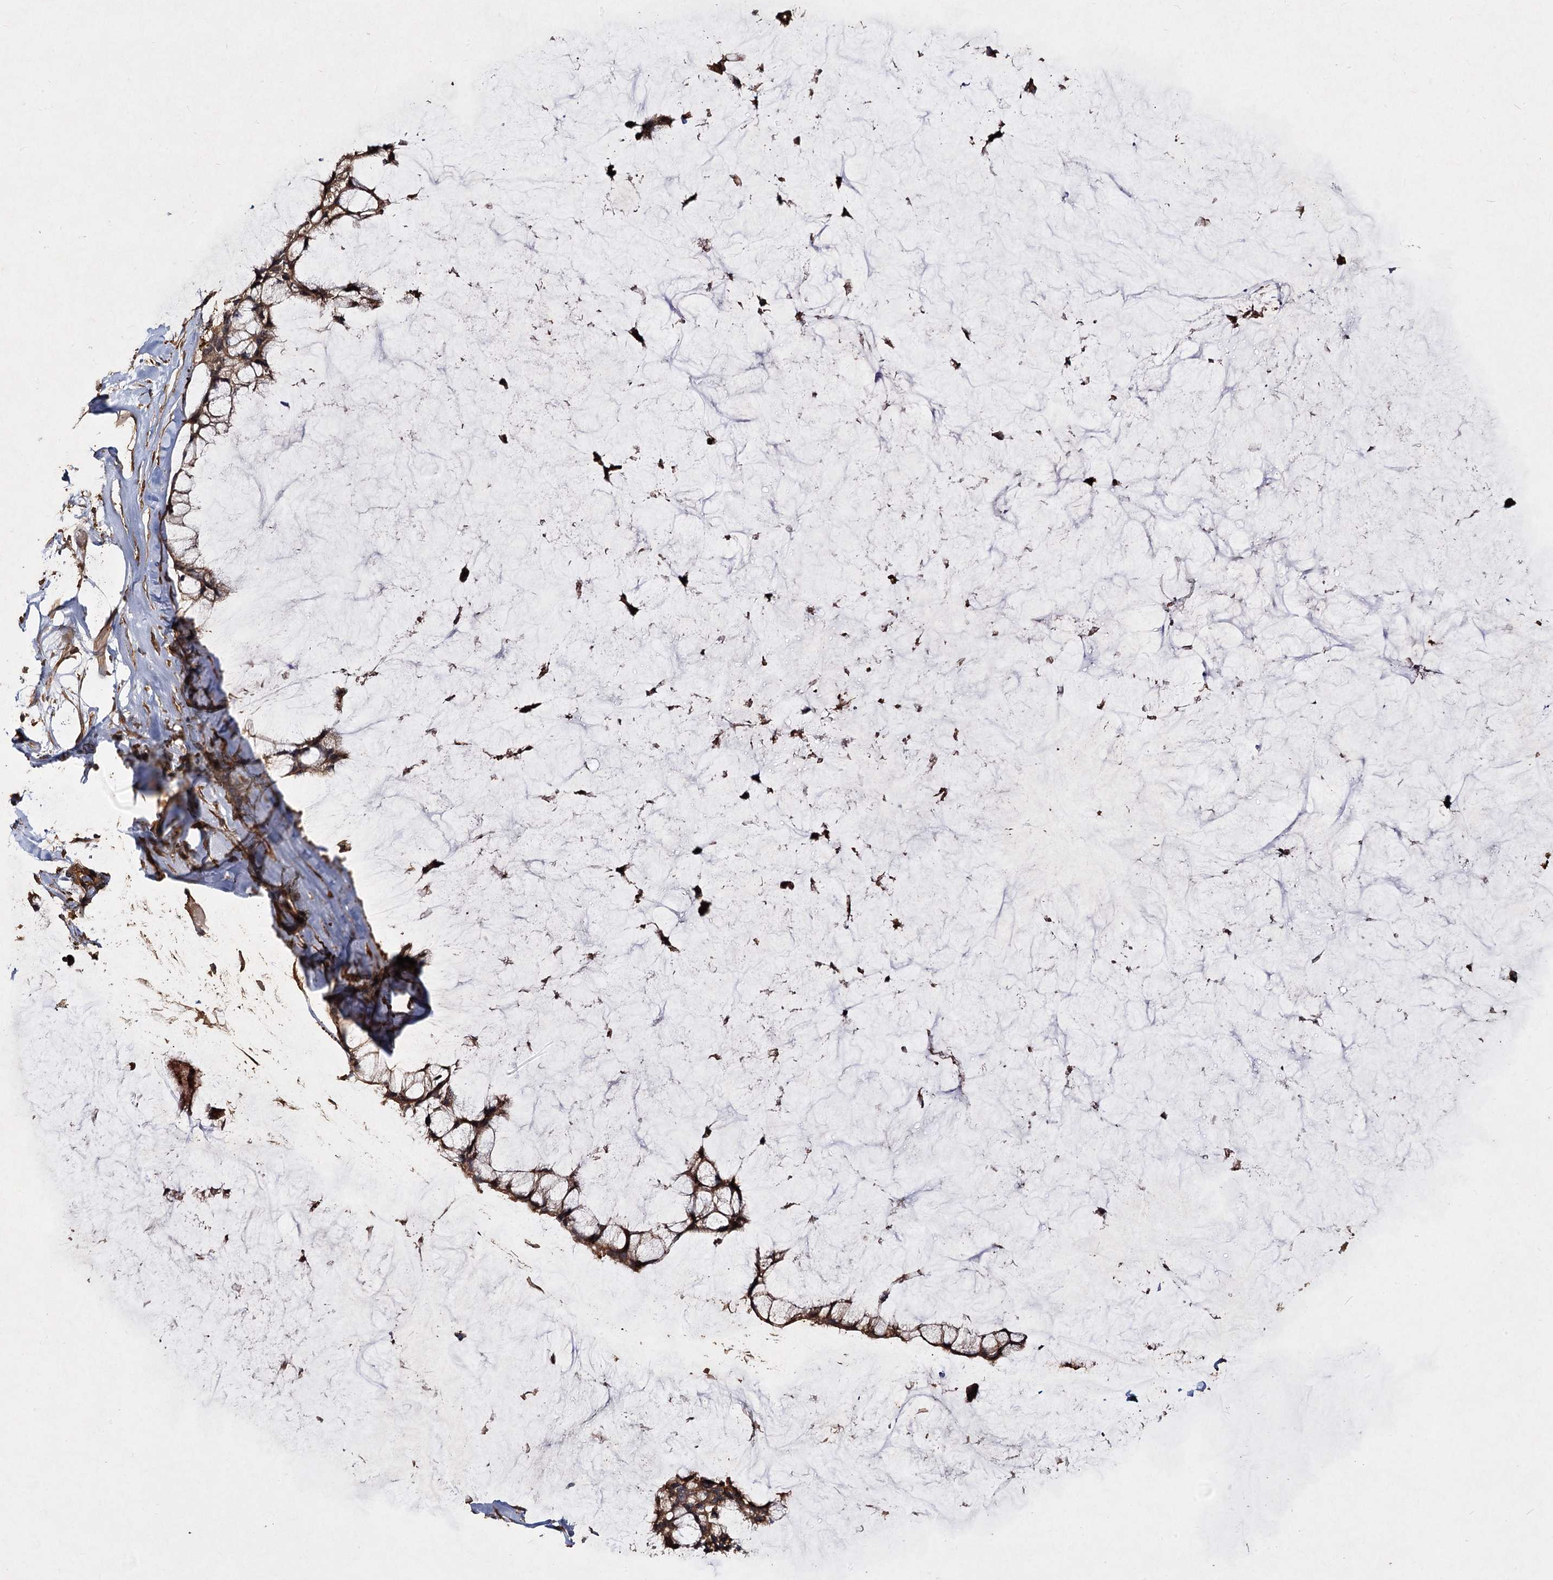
{"staining": {"intensity": "strong", "quantity": ">75%", "location": "cytoplasmic/membranous"}, "tissue": "ovarian cancer", "cell_type": "Tumor cells", "image_type": "cancer", "snomed": [{"axis": "morphology", "description": "Cystadenocarcinoma, mucinous, NOS"}, {"axis": "topography", "description": "Ovary"}], "caption": "IHC micrograph of human mucinous cystadenocarcinoma (ovarian) stained for a protein (brown), which displays high levels of strong cytoplasmic/membranous expression in approximately >75% of tumor cells.", "gene": "PIK3C2A", "patient": {"sex": "female", "age": 39}}